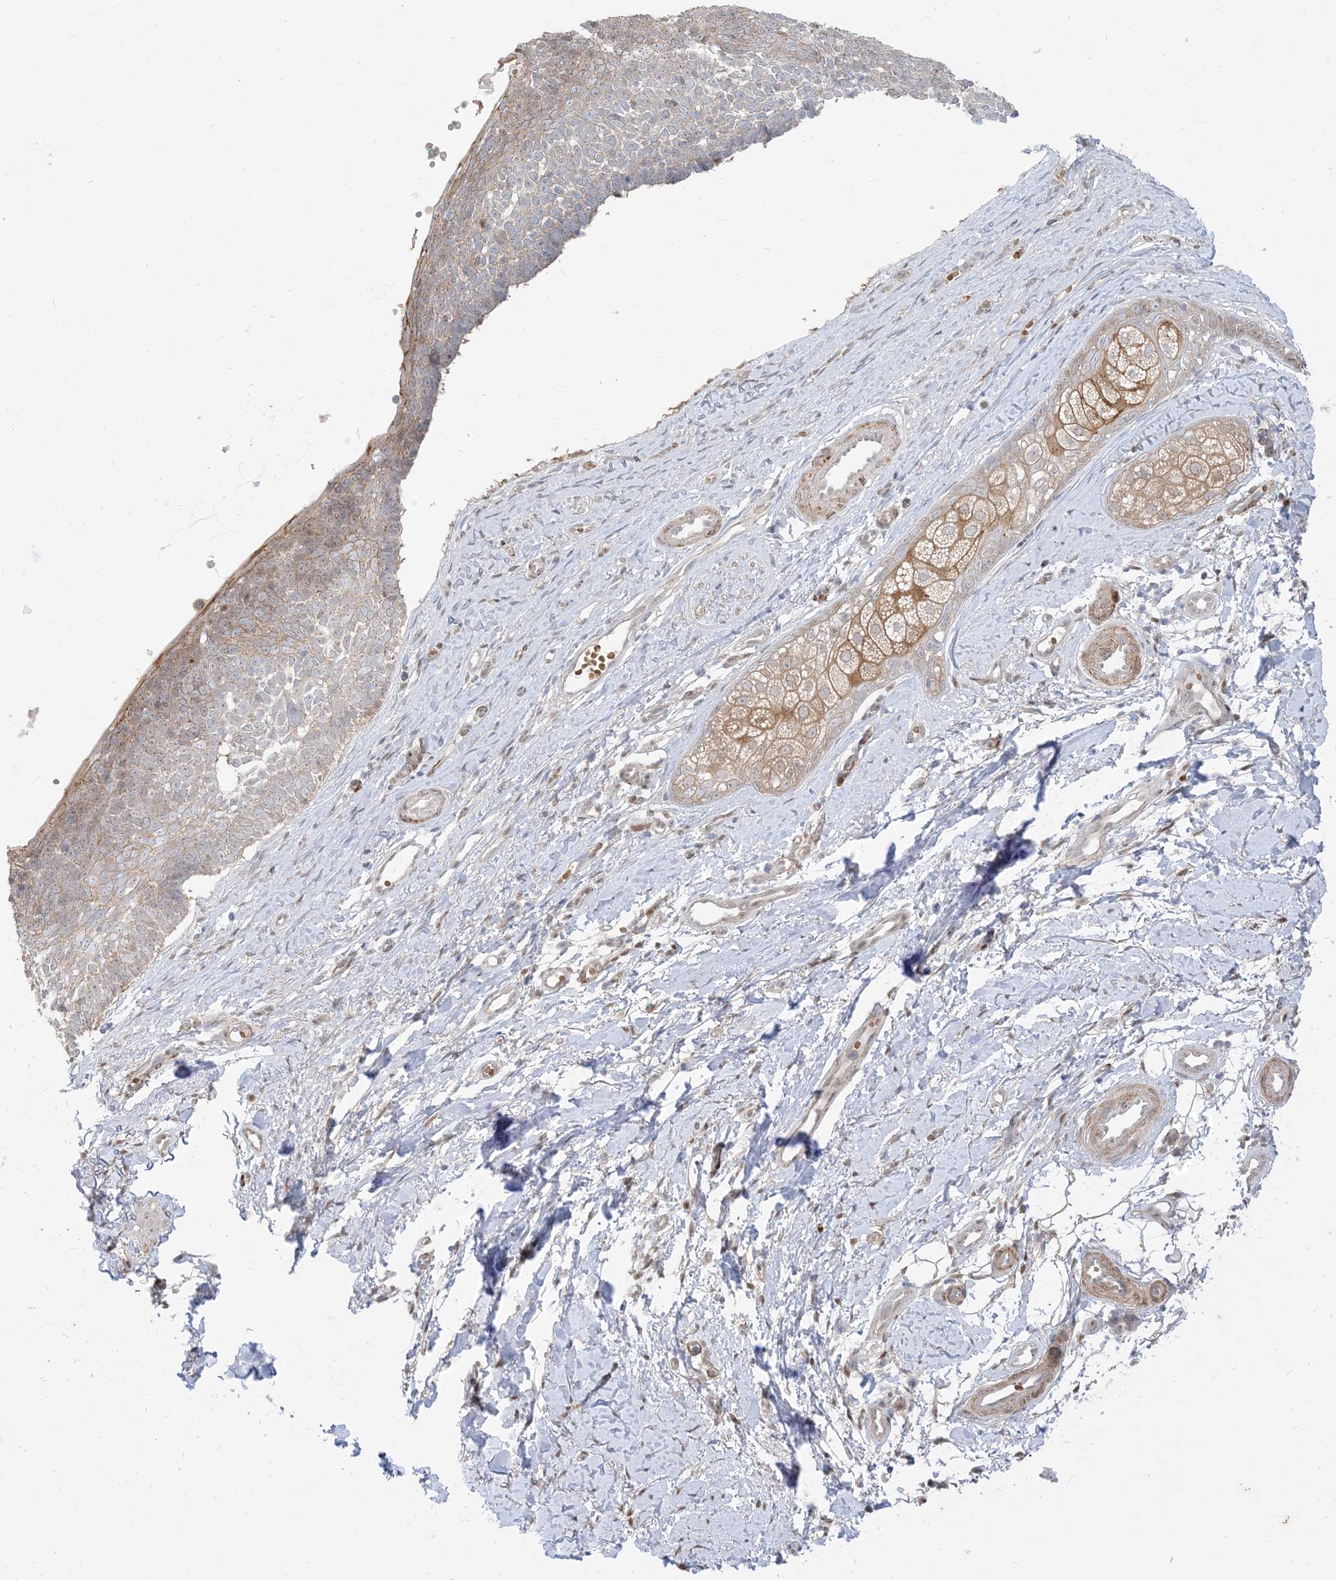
{"staining": {"intensity": "moderate", "quantity": "<25%", "location": "cytoplasmic/membranous"}, "tissue": "skin cancer", "cell_type": "Tumor cells", "image_type": "cancer", "snomed": [{"axis": "morphology", "description": "Basal cell carcinoma"}, {"axis": "topography", "description": "Skin"}], "caption": "There is low levels of moderate cytoplasmic/membranous staining in tumor cells of basal cell carcinoma (skin), as demonstrated by immunohistochemical staining (brown color).", "gene": "RIN1", "patient": {"sex": "female", "age": 81}}